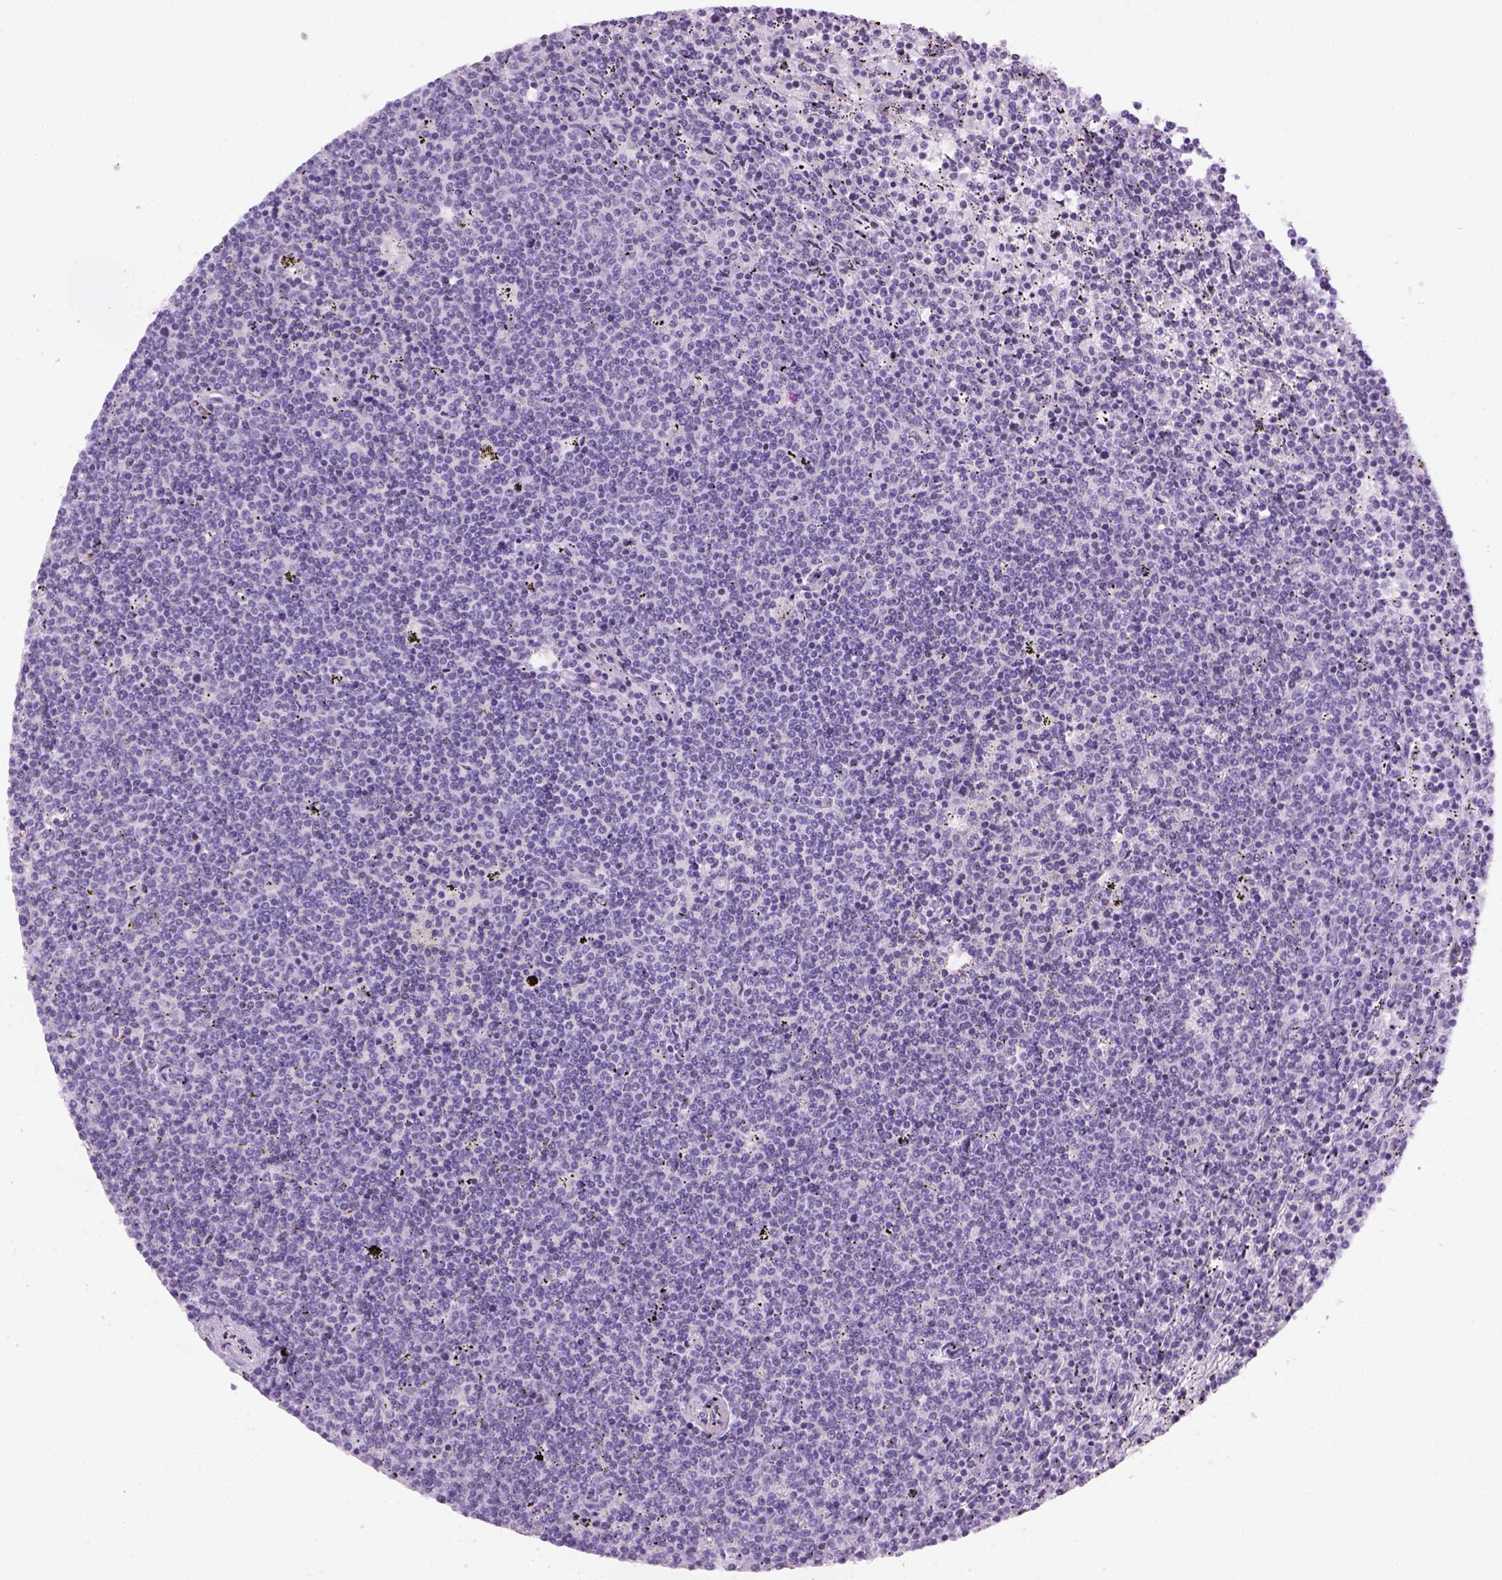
{"staining": {"intensity": "negative", "quantity": "none", "location": "none"}, "tissue": "lymphoma", "cell_type": "Tumor cells", "image_type": "cancer", "snomed": [{"axis": "morphology", "description": "Malignant lymphoma, non-Hodgkin's type, Low grade"}, {"axis": "topography", "description": "Spleen"}], "caption": "Lymphoma was stained to show a protein in brown. There is no significant expression in tumor cells.", "gene": "DNAH11", "patient": {"sex": "female", "age": 50}}